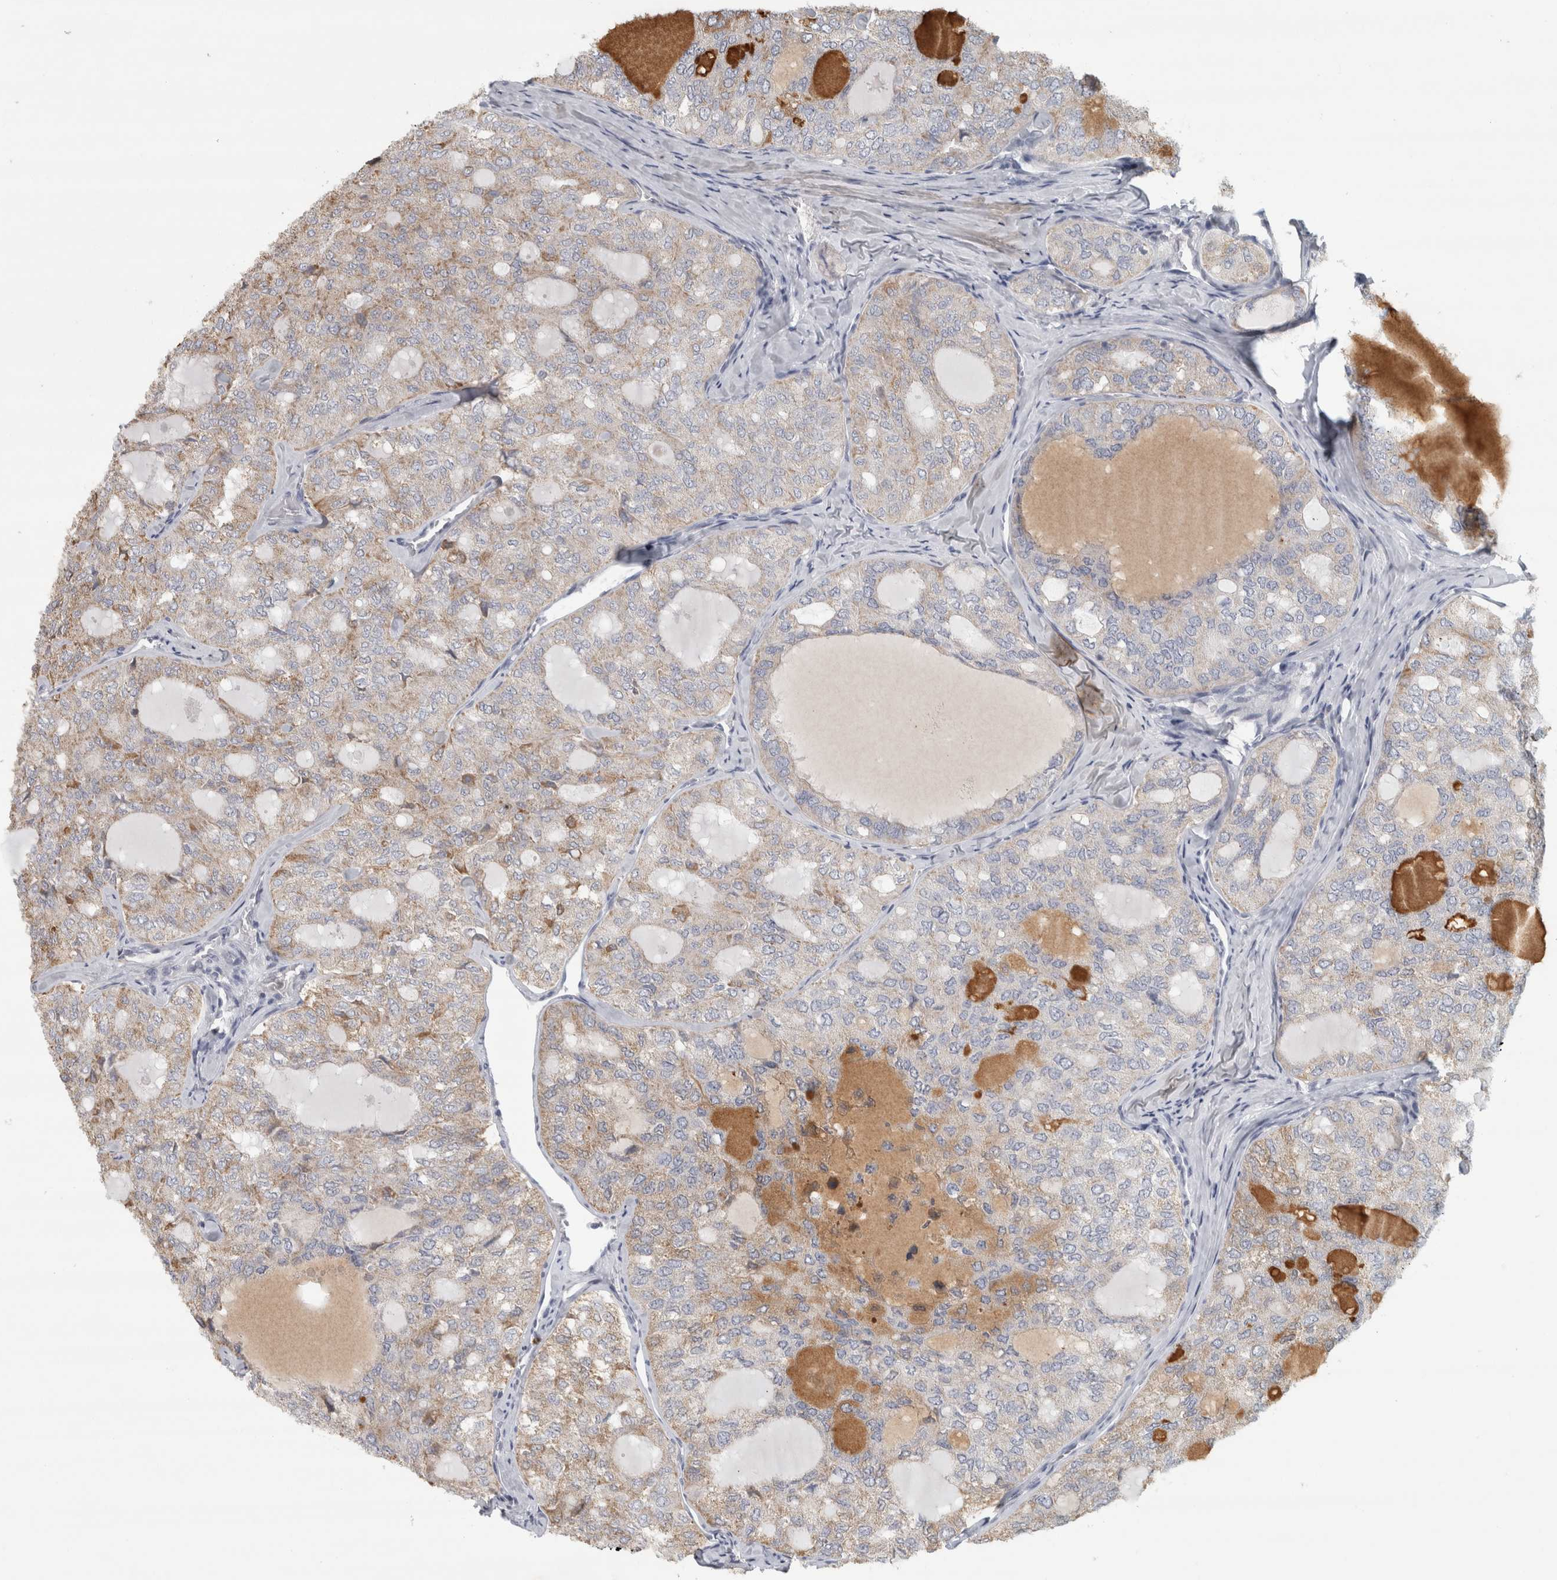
{"staining": {"intensity": "weak", "quantity": "25%-75%", "location": "cytoplasmic/membranous"}, "tissue": "thyroid cancer", "cell_type": "Tumor cells", "image_type": "cancer", "snomed": [{"axis": "morphology", "description": "Follicular adenoma carcinoma, NOS"}, {"axis": "topography", "description": "Thyroid gland"}], "caption": "A brown stain highlights weak cytoplasmic/membranous staining of a protein in human follicular adenoma carcinoma (thyroid) tumor cells.", "gene": "PTPRN2", "patient": {"sex": "male", "age": 75}}